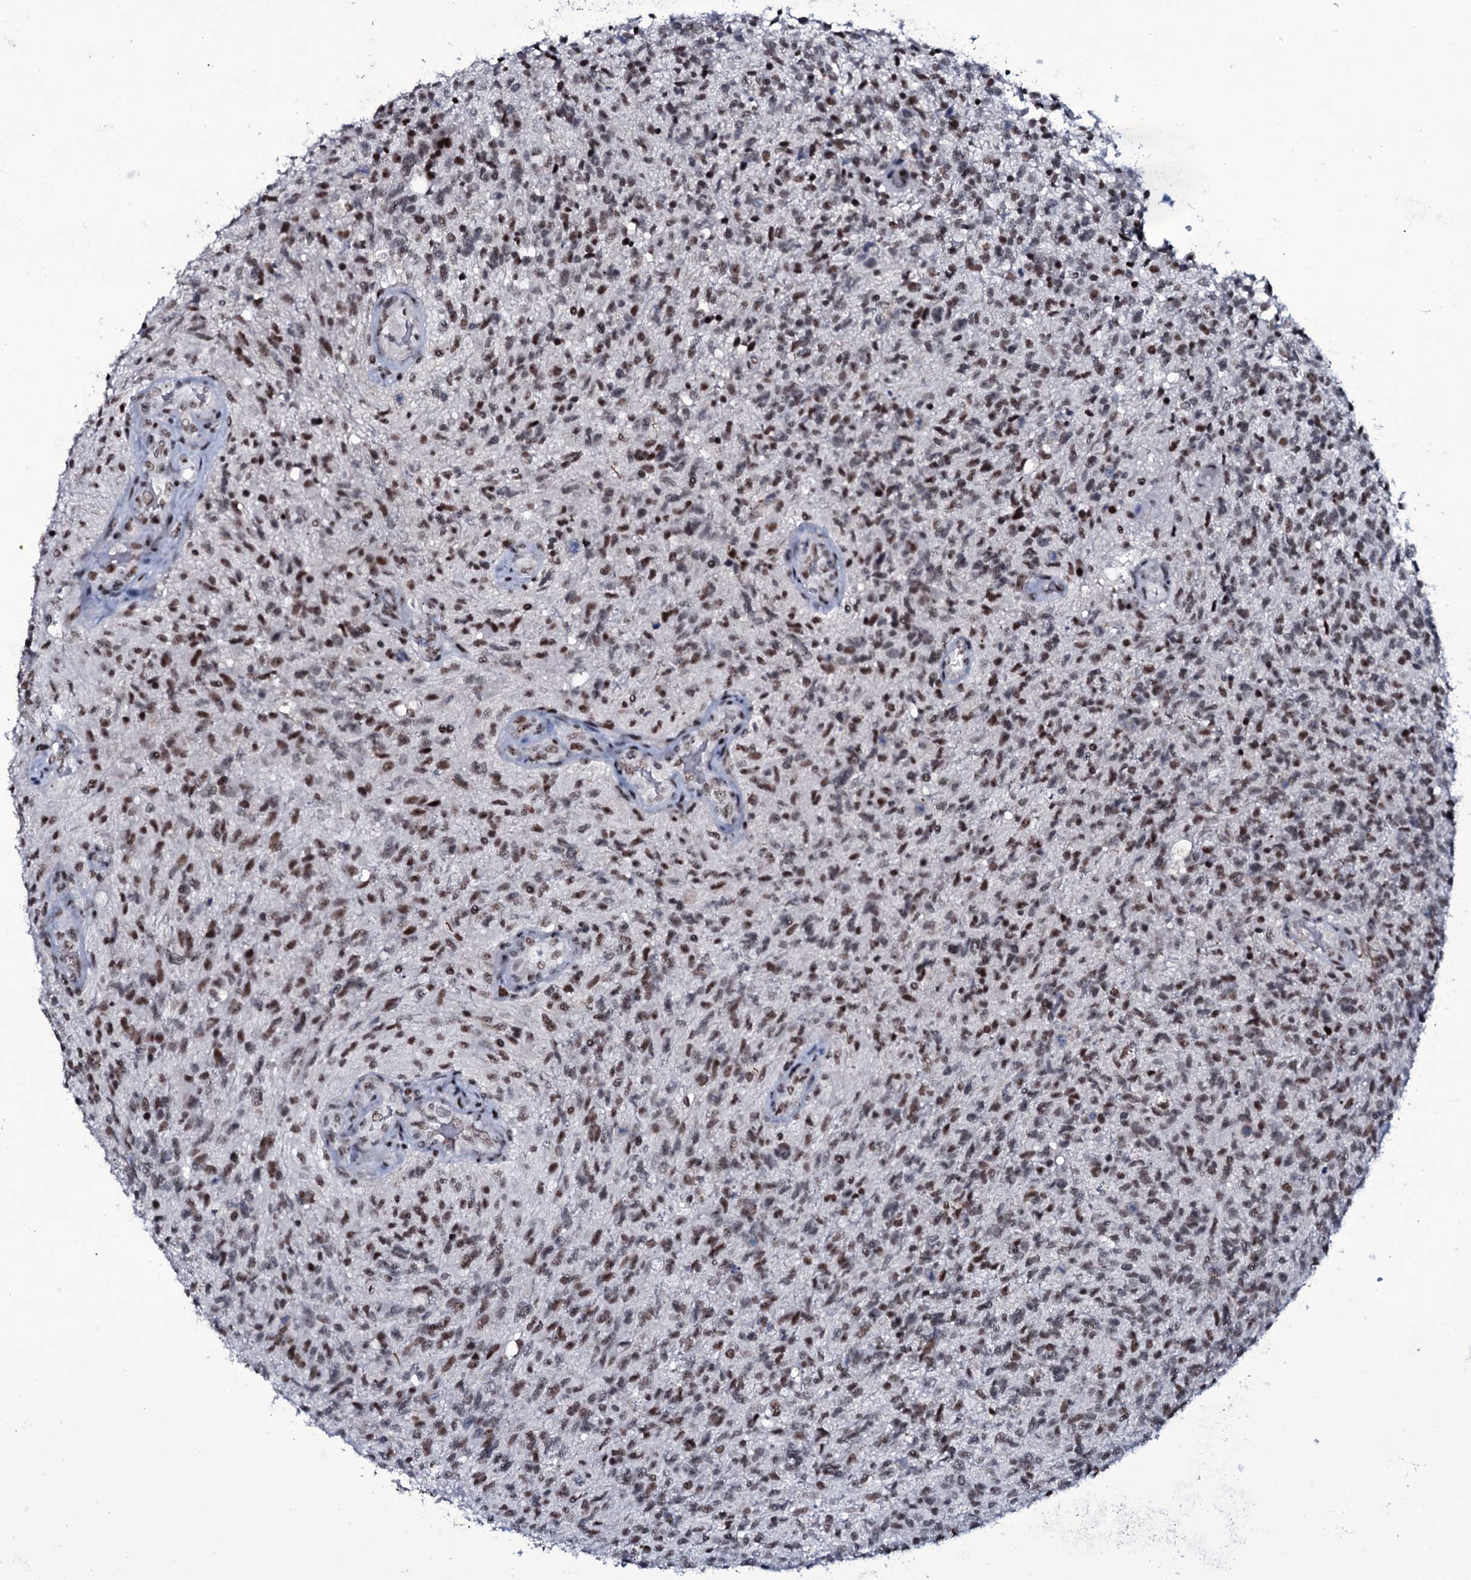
{"staining": {"intensity": "moderate", "quantity": ">75%", "location": "nuclear"}, "tissue": "glioma", "cell_type": "Tumor cells", "image_type": "cancer", "snomed": [{"axis": "morphology", "description": "Glioma, malignant, High grade"}, {"axis": "topography", "description": "Brain"}], "caption": "Protein expression analysis of glioma reveals moderate nuclear expression in about >75% of tumor cells.", "gene": "ZMIZ2", "patient": {"sex": "male", "age": 56}}